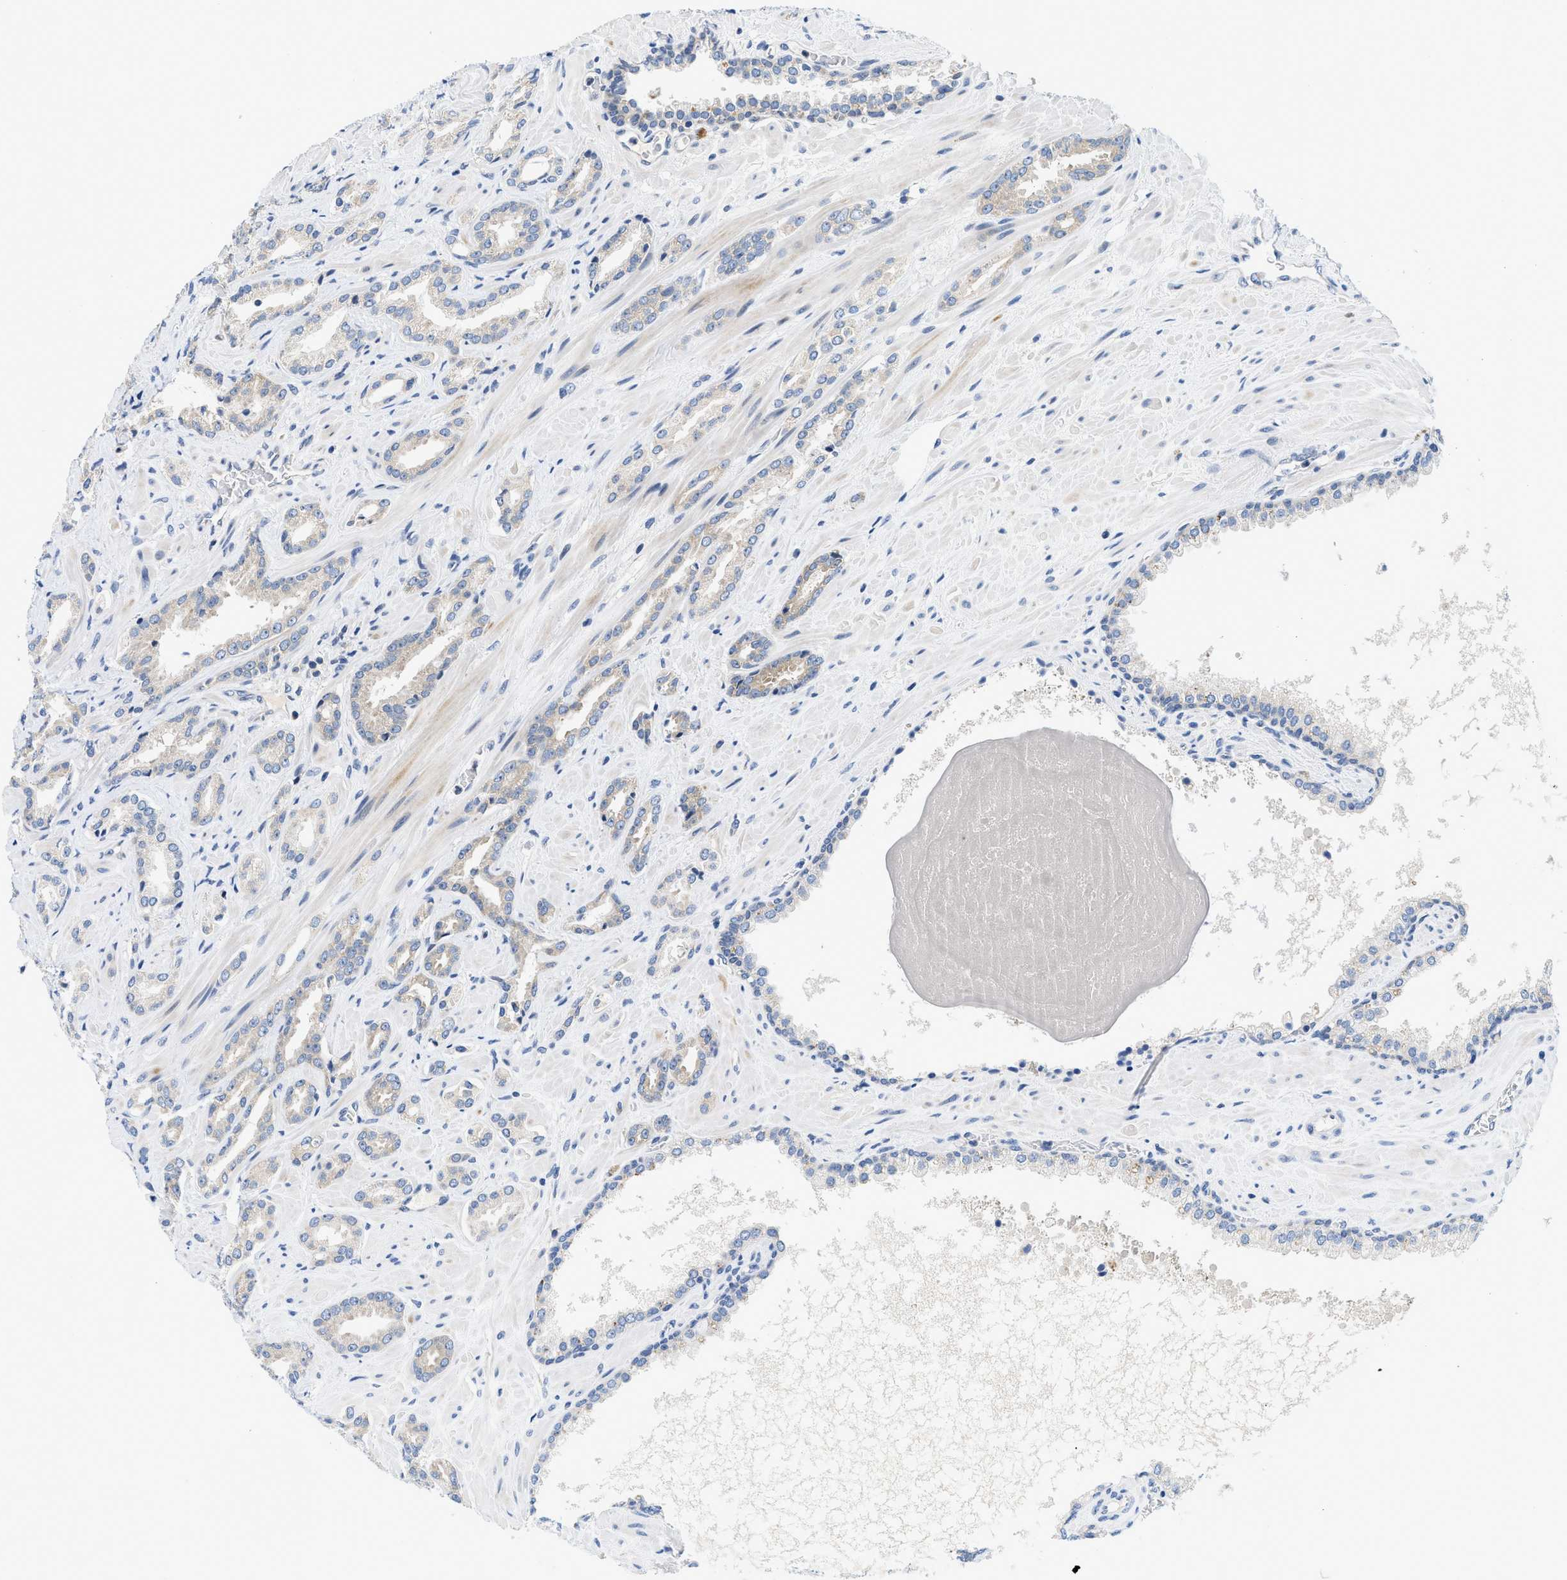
{"staining": {"intensity": "negative", "quantity": "none", "location": "none"}, "tissue": "prostate cancer", "cell_type": "Tumor cells", "image_type": "cancer", "snomed": [{"axis": "morphology", "description": "Adenocarcinoma, High grade"}, {"axis": "topography", "description": "Prostate"}], "caption": "There is no significant positivity in tumor cells of prostate cancer (high-grade adenocarcinoma).", "gene": "IKBKE", "patient": {"sex": "male", "age": 64}}